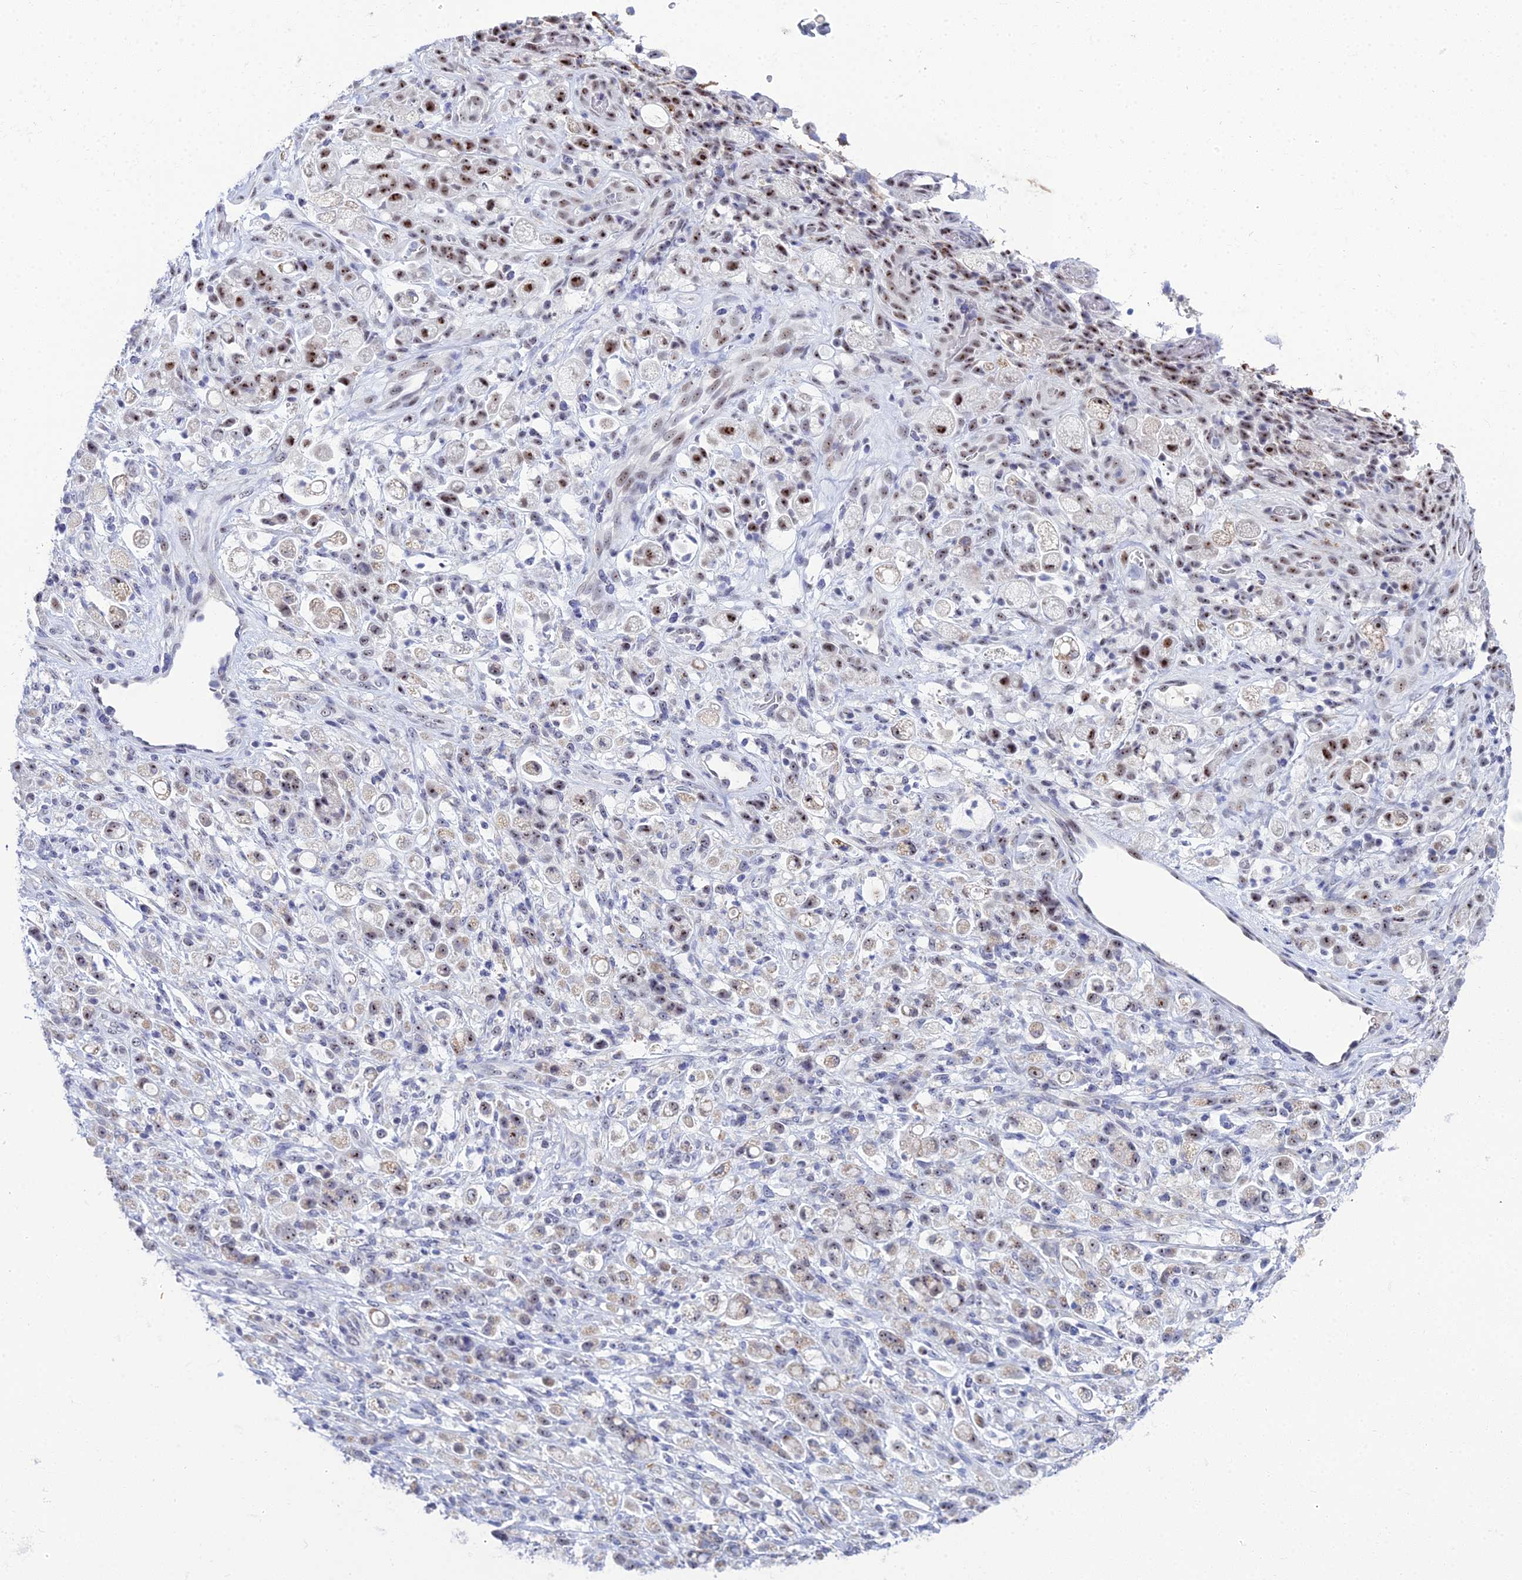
{"staining": {"intensity": "moderate", "quantity": "25%-75%", "location": "cytoplasmic/membranous,nuclear"}, "tissue": "stomach cancer", "cell_type": "Tumor cells", "image_type": "cancer", "snomed": [{"axis": "morphology", "description": "Adenocarcinoma, NOS"}, {"axis": "topography", "description": "Stomach"}], "caption": "A brown stain labels moderate cytoplasmic/membranous and nuclear positivity of a protein in human adenocarcinoma (stomach) tumor cells.", "gene": "PLPP4", "patient": {"sex": "female", "age": 60}}